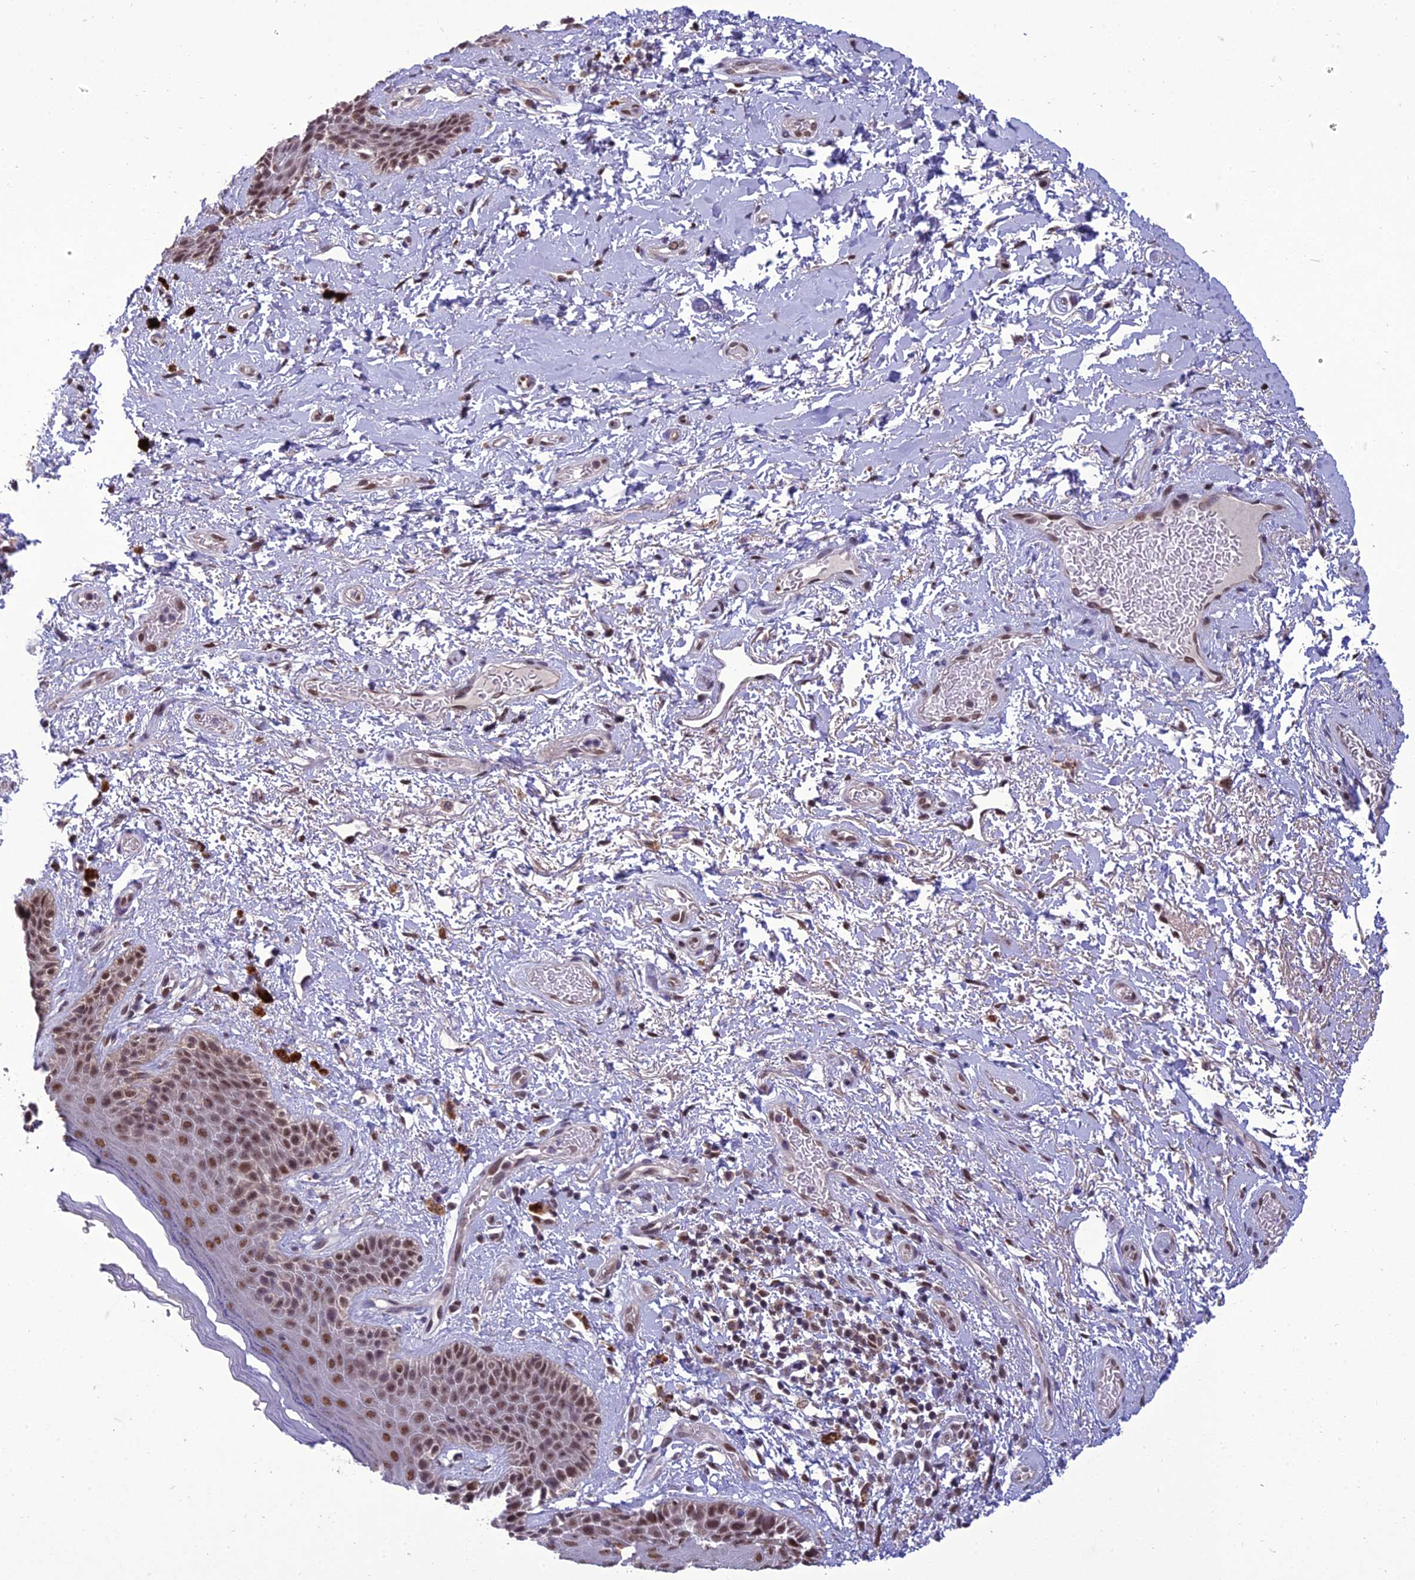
{"staining": {"intensity": "moderate", "quantity": ">75%", "location": "nuclear"}, "tissue": "skin", "cell_type": "Epidermal cells", "image_type": "normal", "snomed": [{"axis": "morphology", "description": "Normal tissue, NOS"}, {"axis": "topography", "description": "Anal"}], "caption": "A high-resolution photomicrograph shows IHC staining of normal skin, which demonstrates moderate nuclear expression in approximately >75% of epidermal cells.", "gene": "RANBP3", "patient": {"sex": "female", "age": 46}}